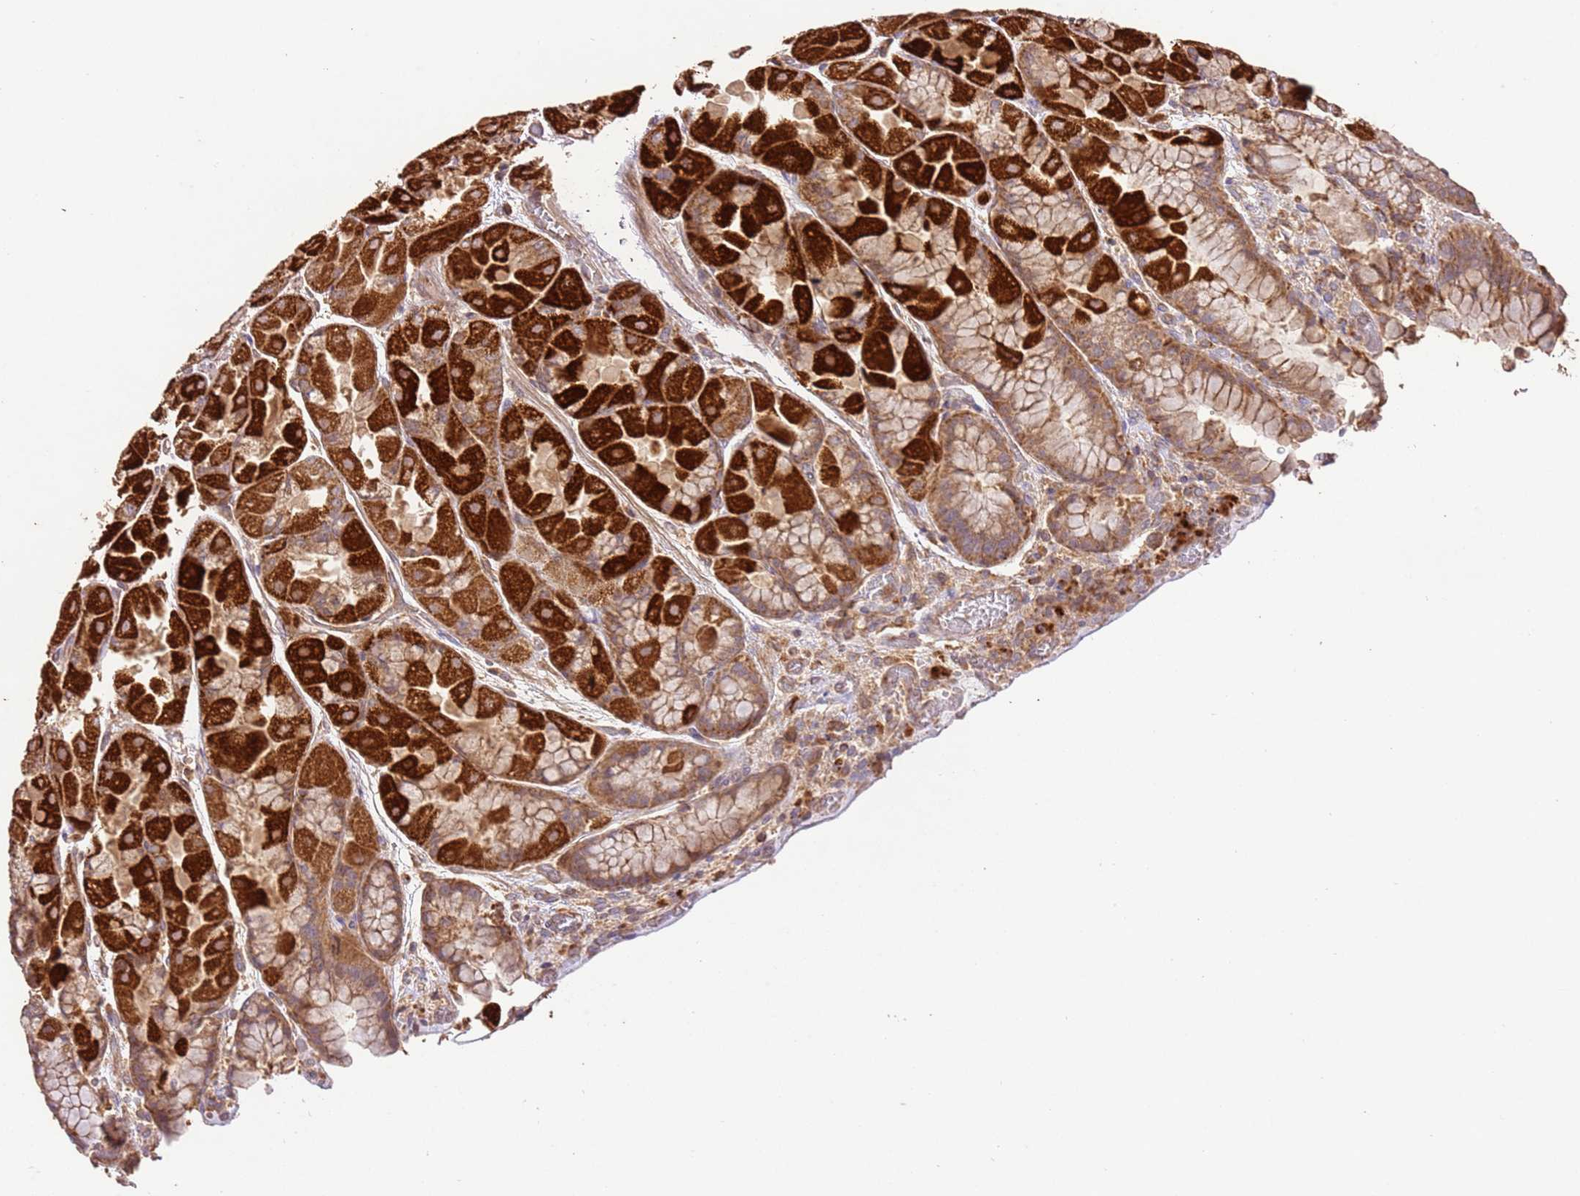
{"staining": {"intensity": "strong", "quantity": ">75%", "location": "cytoplasmic/membranous"}, "tissue": "stomach", "cell_type": "Glandular cells", "image_type": "normal", "snomed": [{"axis": "morphology", "description": "Normal tissue, NOS"}, {"axis": "topography", "description": "Stomach"}], "caption": "Normal stomach exhibits strong cytoplasmic/membranous staining in about >75% of glandular cells, visualized by immunohistochemistry.", "gene": "LRRC28", "patient": {"sex": "female", "age": 61}}